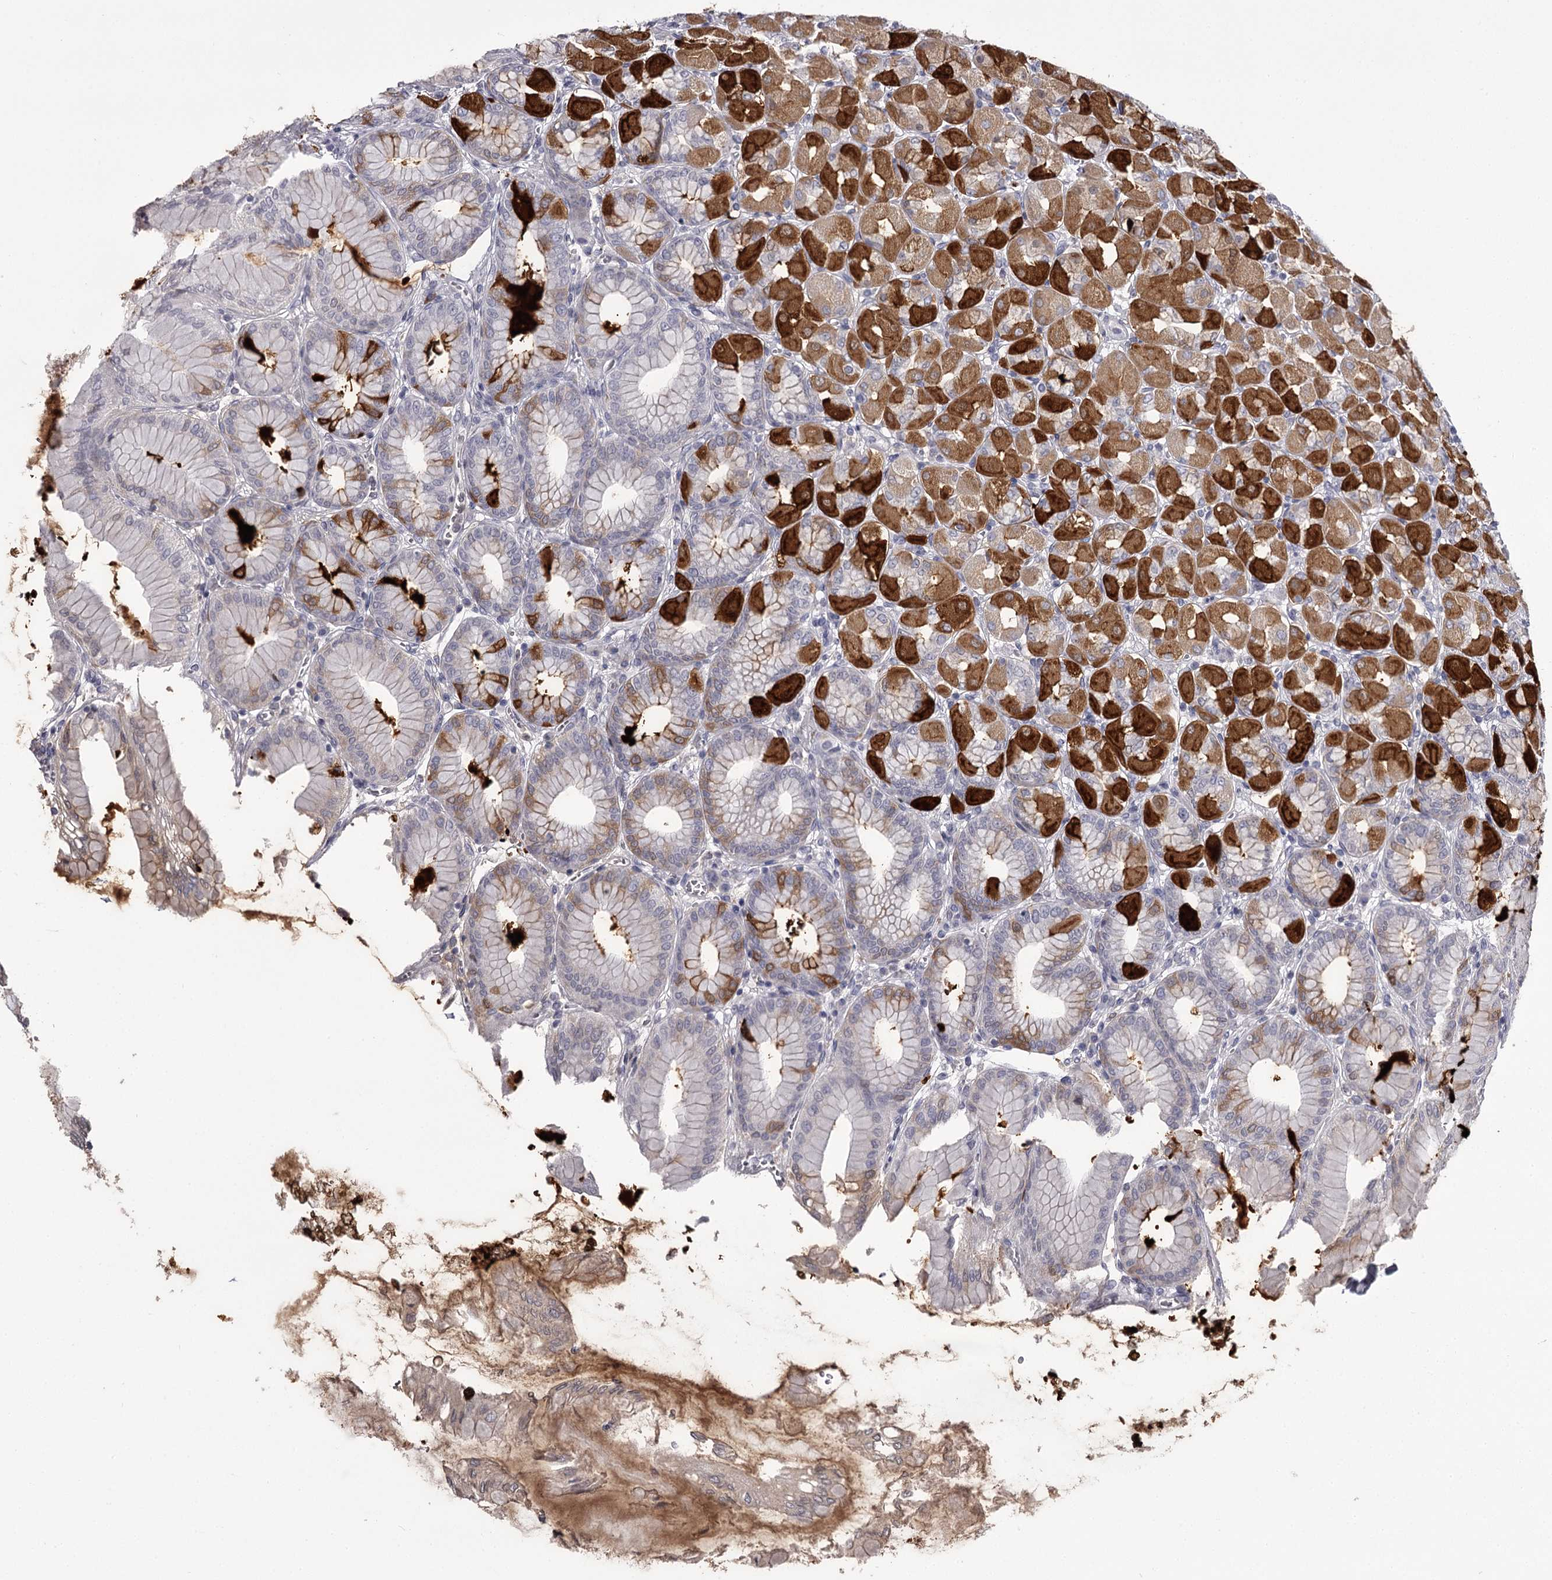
{"staining": {"intensity": "strong", "quantity": "25%-75%", "location": "cytoplasmic/membranous"}, "tissue": "stomach", "cell_type": "Glandular cells", "image_type": "normal", "snomed": [{"axis": "morphology", "description": "Normal tissue, NOS"}, {"axis": "topography", "description": "Stomach, upper"}], "caption": "A brown stain highlights strong cytoplasmic/membranous positivity of a protein in glandular cells of unremarkable human stomach.", "gene": "SLC32A1", "patient": {"sex": "female", "age": 56}}